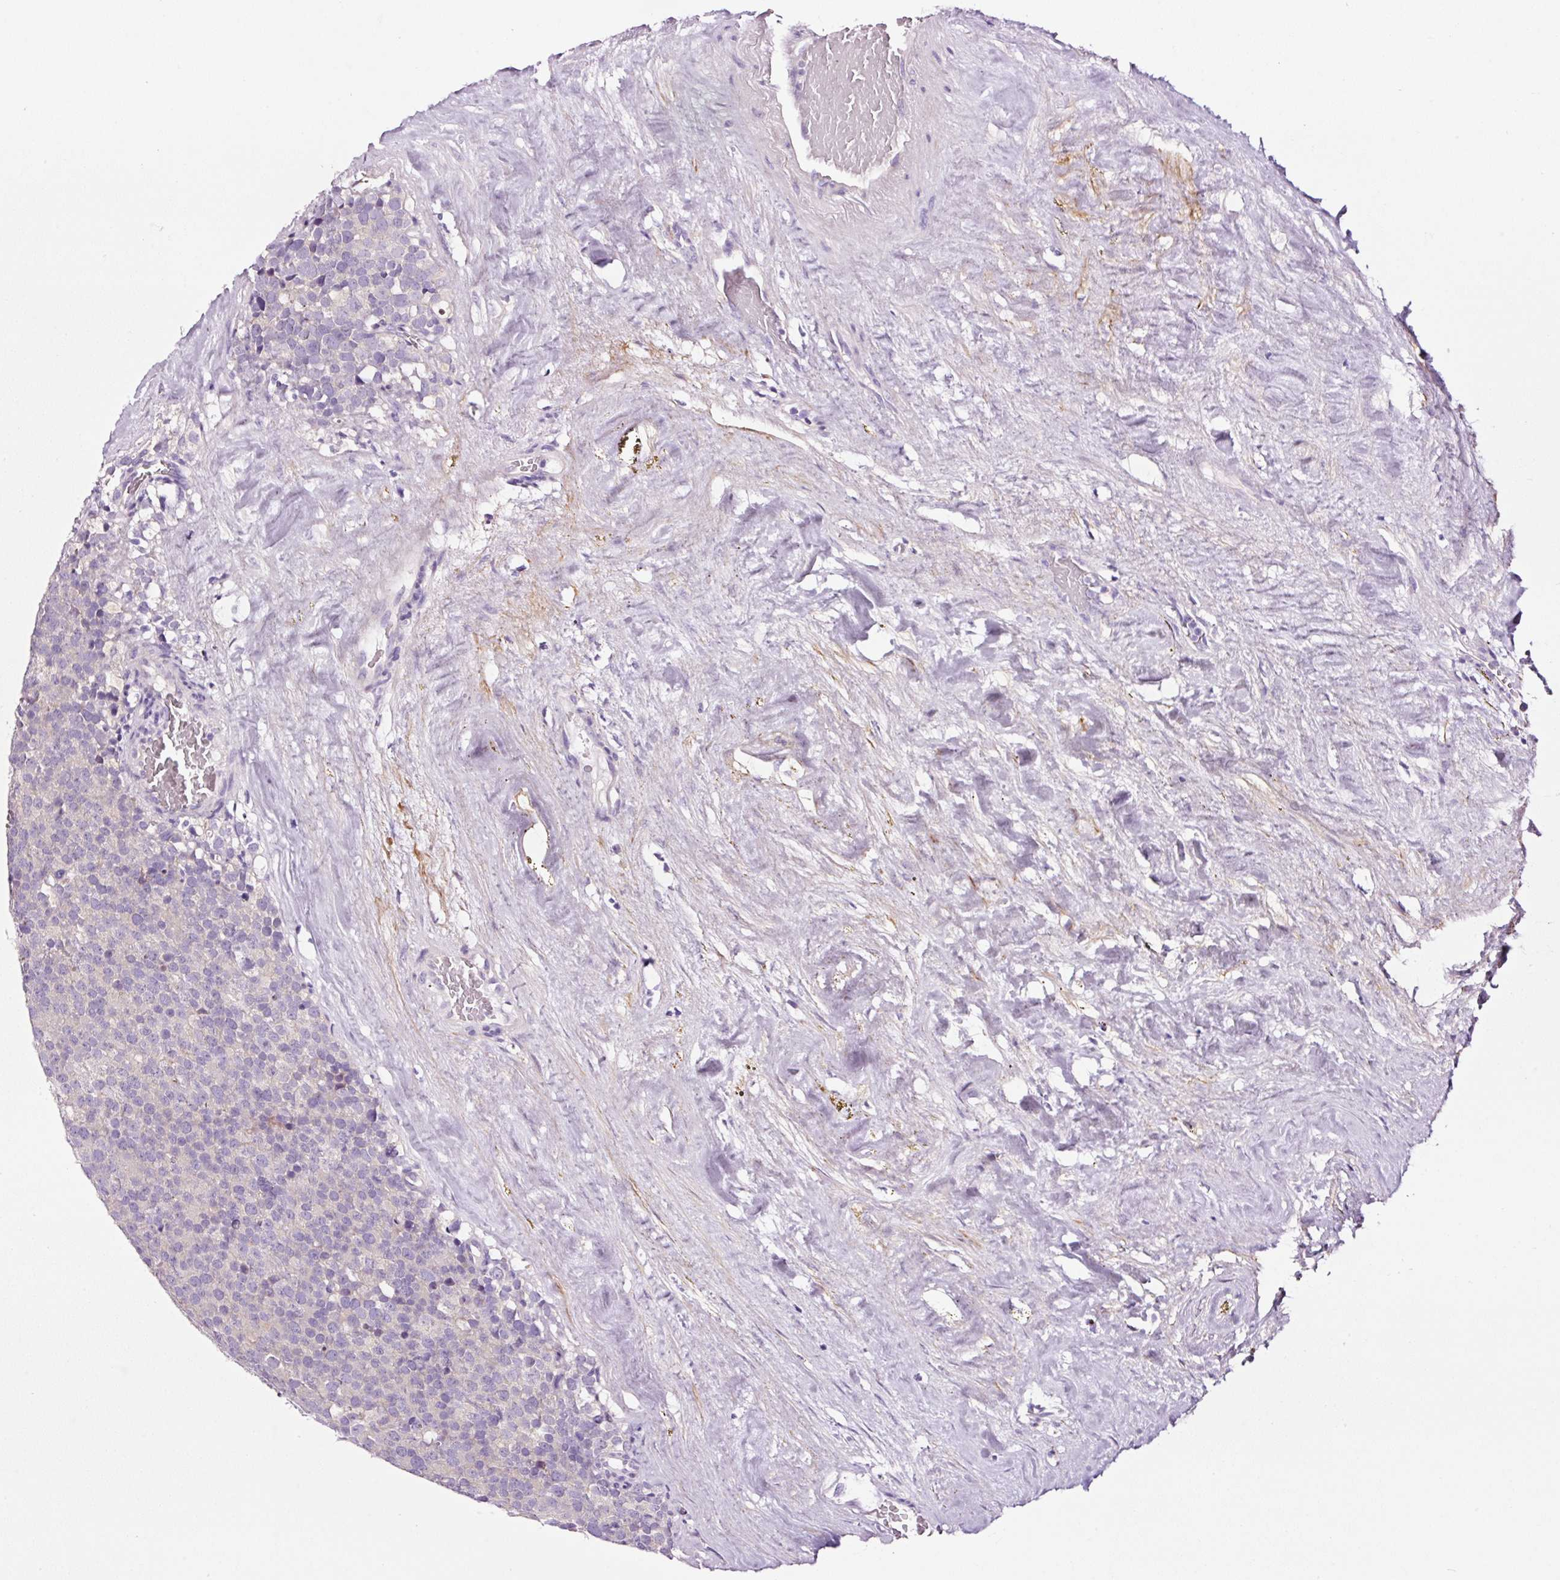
{"staining": {"intensity": "negative", "quantity": "none", "location": "none"}, "tissue": "testis cancer", "cell_type": "Tumor cells", "image_type": "cancer", "snomed": [{"axis": "morphology", "description": "Seminoma, NOS"}, {"axis": "topography", "description": "Testis"}], "caption": "Protein analysis of testis seminoma demonstrates no significant positivity in tumor cells.", "gene": "PAM", "patient": {"sex": "male", "age": 71}}